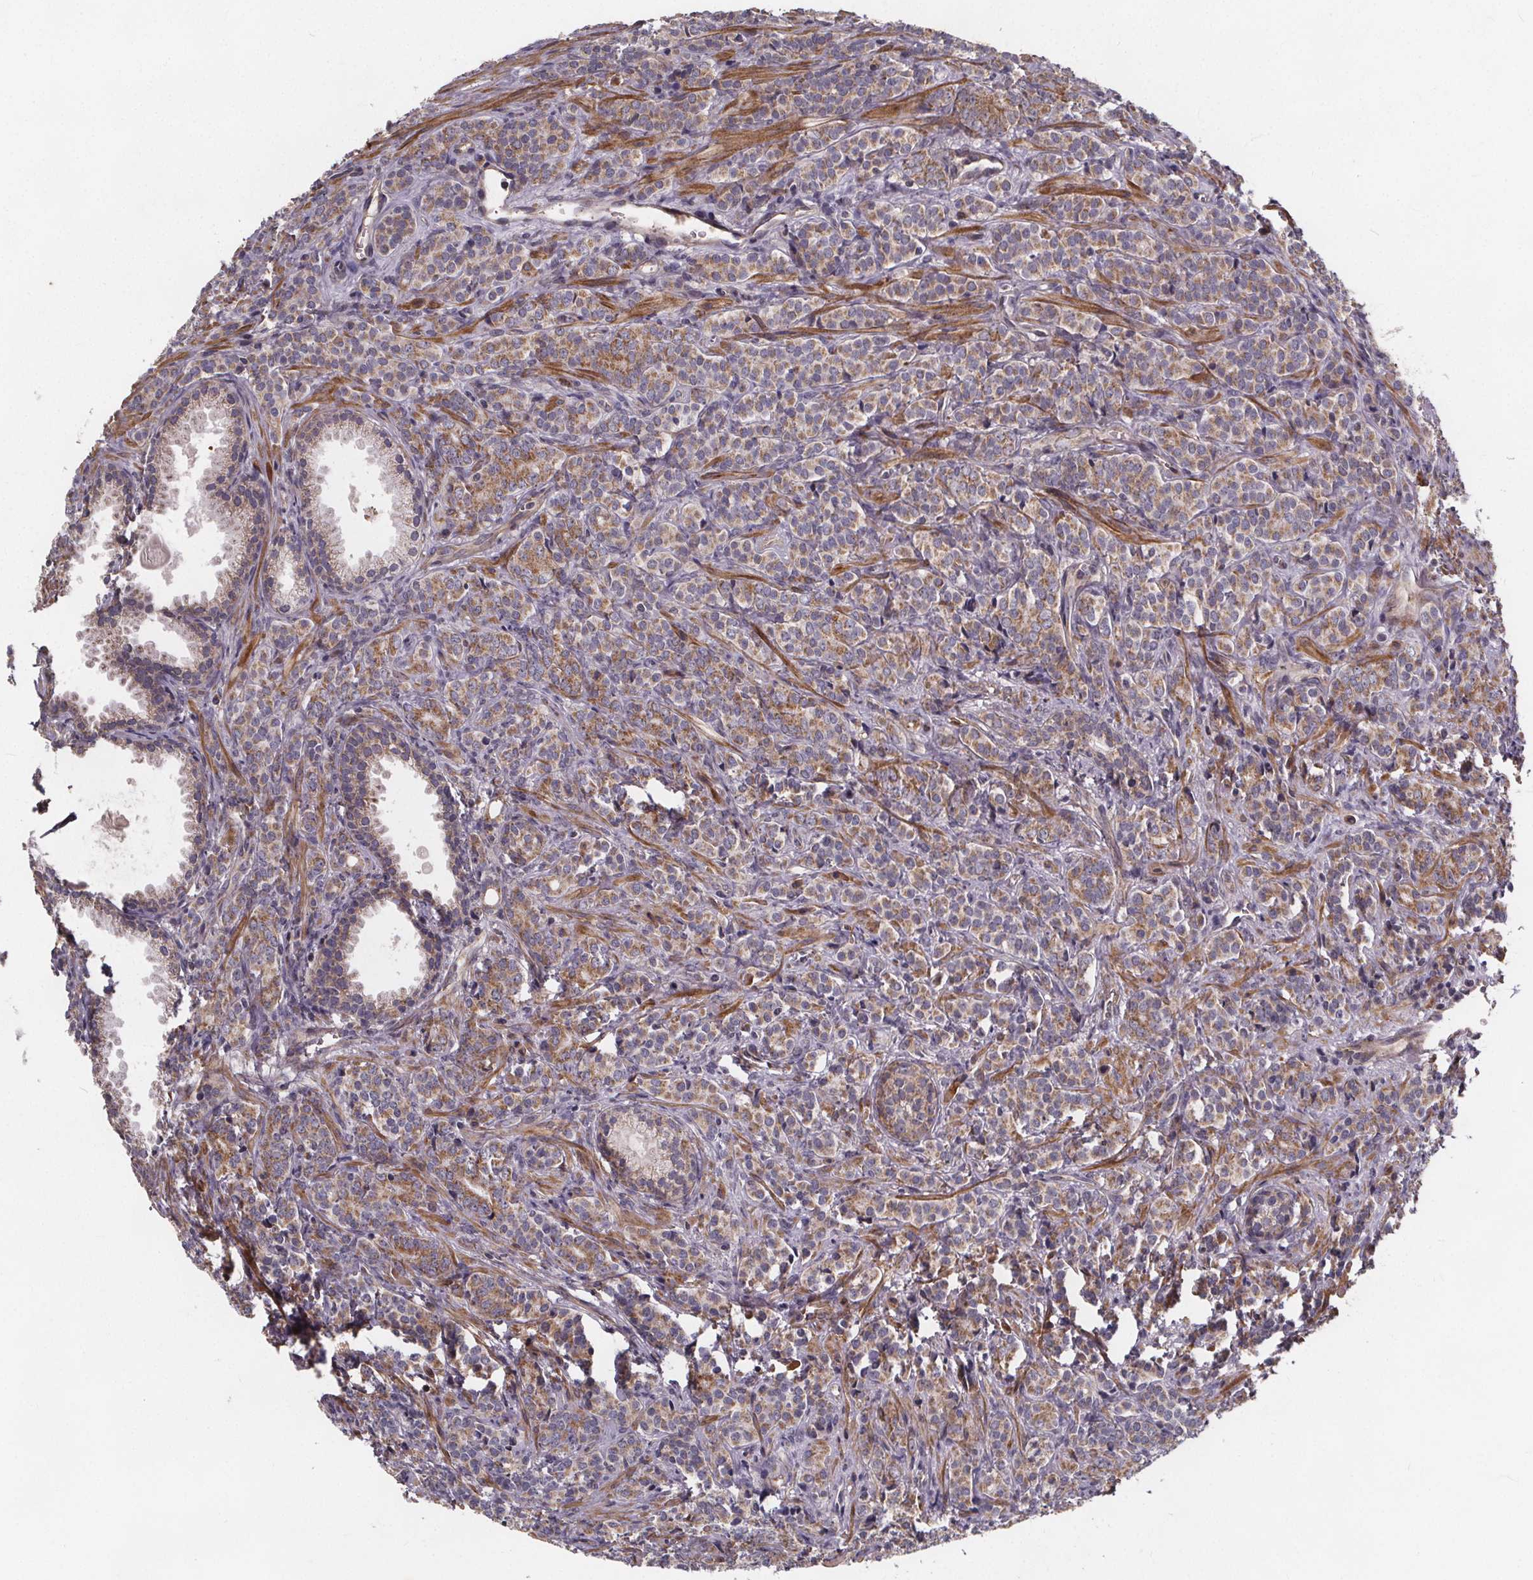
{"staining": {"intensity": "moderate", "quantity": ">75%", "location": "cytoplasmic/membranous"}, "tissue": "prostate cancer", "cell_type": "Tumor cells", "image_type": "cancer", "snomed": [{"axis": "morphology", "description": "Adenocarcinoma, High grade"}, {"axis": "topography", "description": "Prostate"}], "caption": "Human high-grade adenocarcinoma (prostate) stained with a protein marker exhibits moderate staining in tumor cells.", "gene": "YME1L1", "patient": {"sex": "male", "age": 84}}